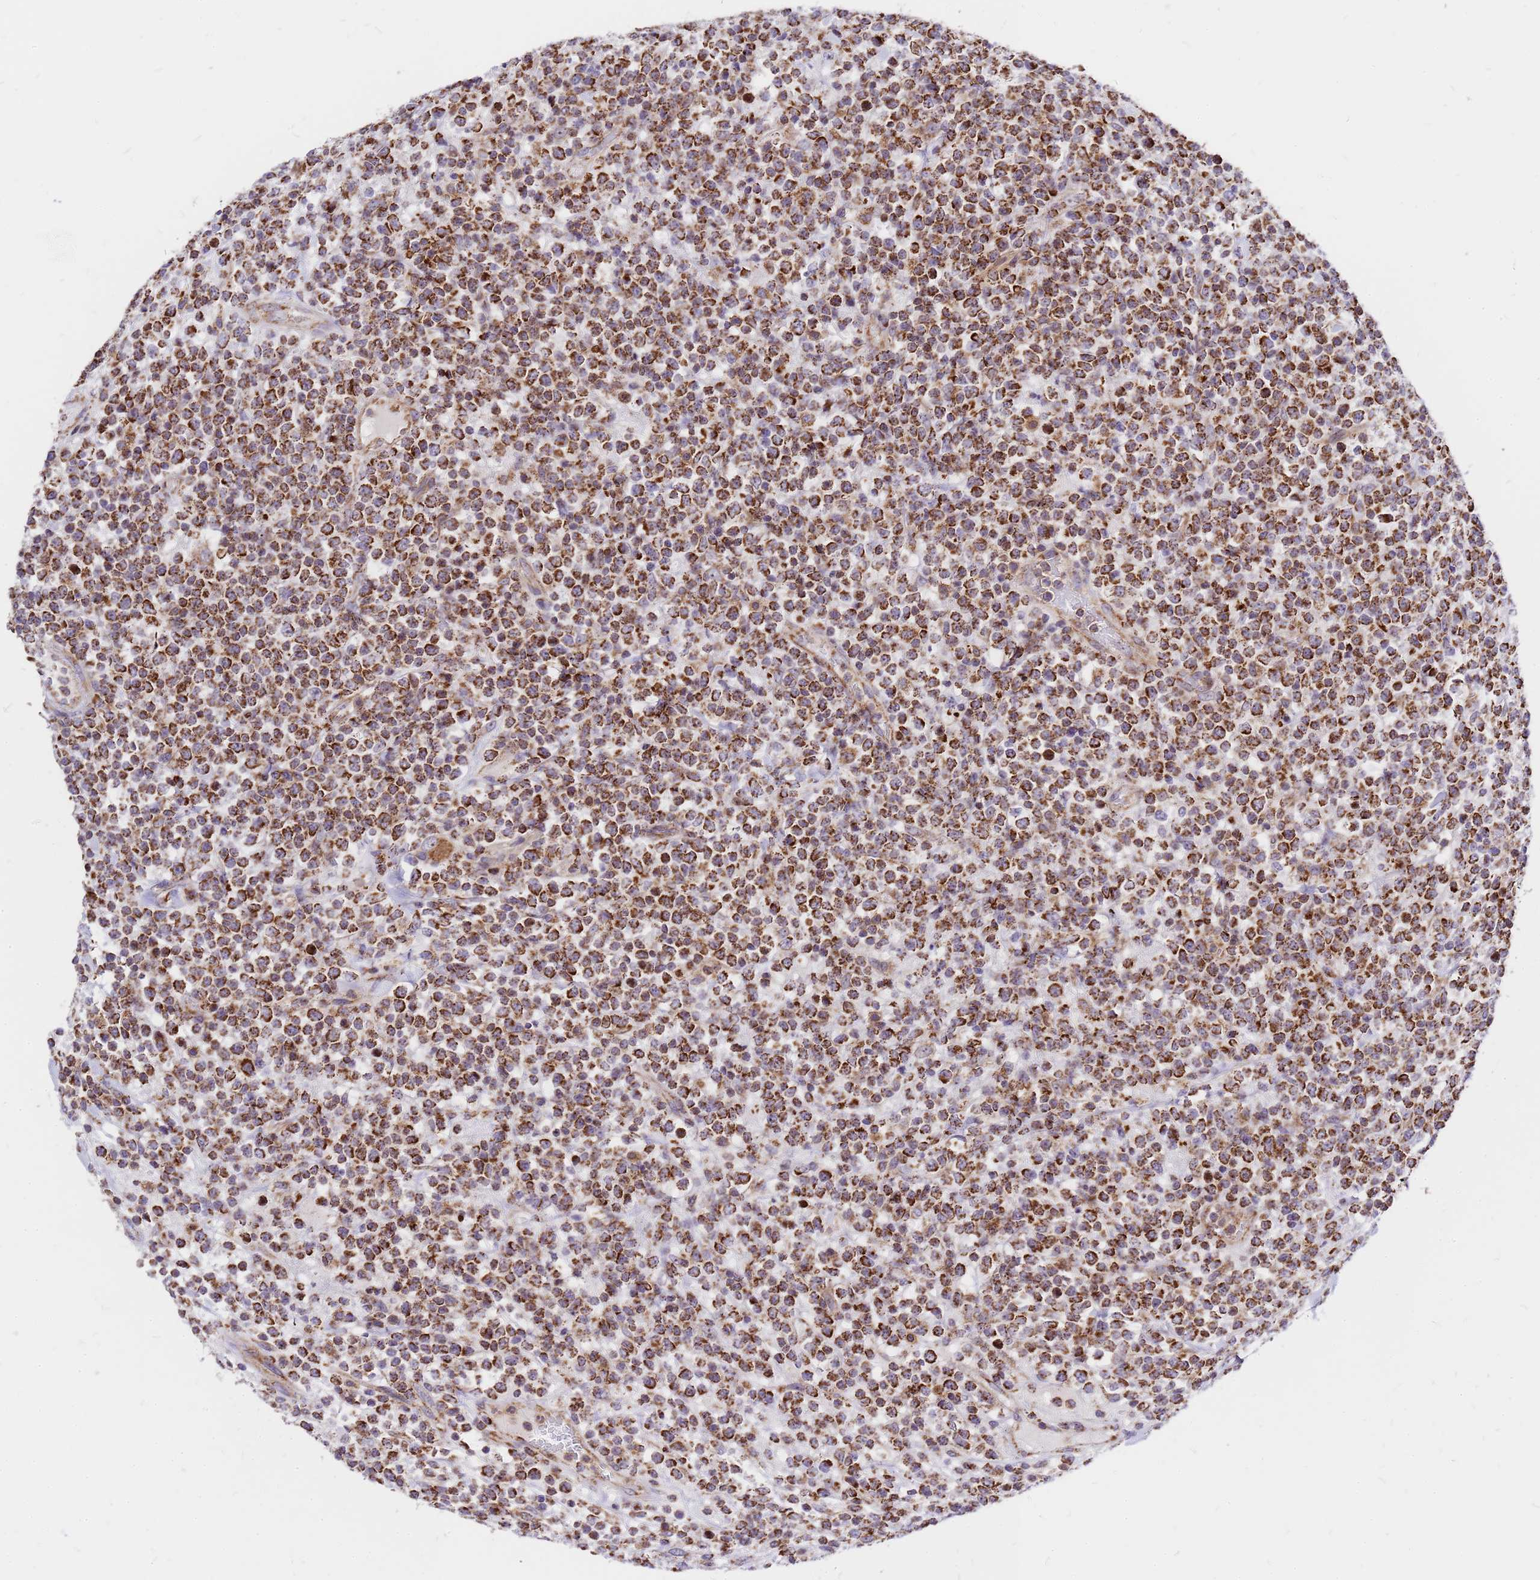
{"staining": {"intensity": "strong", "quantity": ">75%", "location": "cytoplasmic/membranous"}, "tissue": "lymphoma", "cell_type": "Tumor cells", "image_type": "cancer", "snomed": [{"axis": "morphology", "description": "Malignant lymphoma, non-Hodgkin's type, High grade"}, {"axis": "topography", "description": "Colon"}], "caption": "Lymphoma stained with DAB immunohistochemistry reveals high levels of strong cytoplasmic/membranous staining in about >75% of tumor cells.", "gene": "MRPS26", "patient": {"sex": "female", "age": 53}}